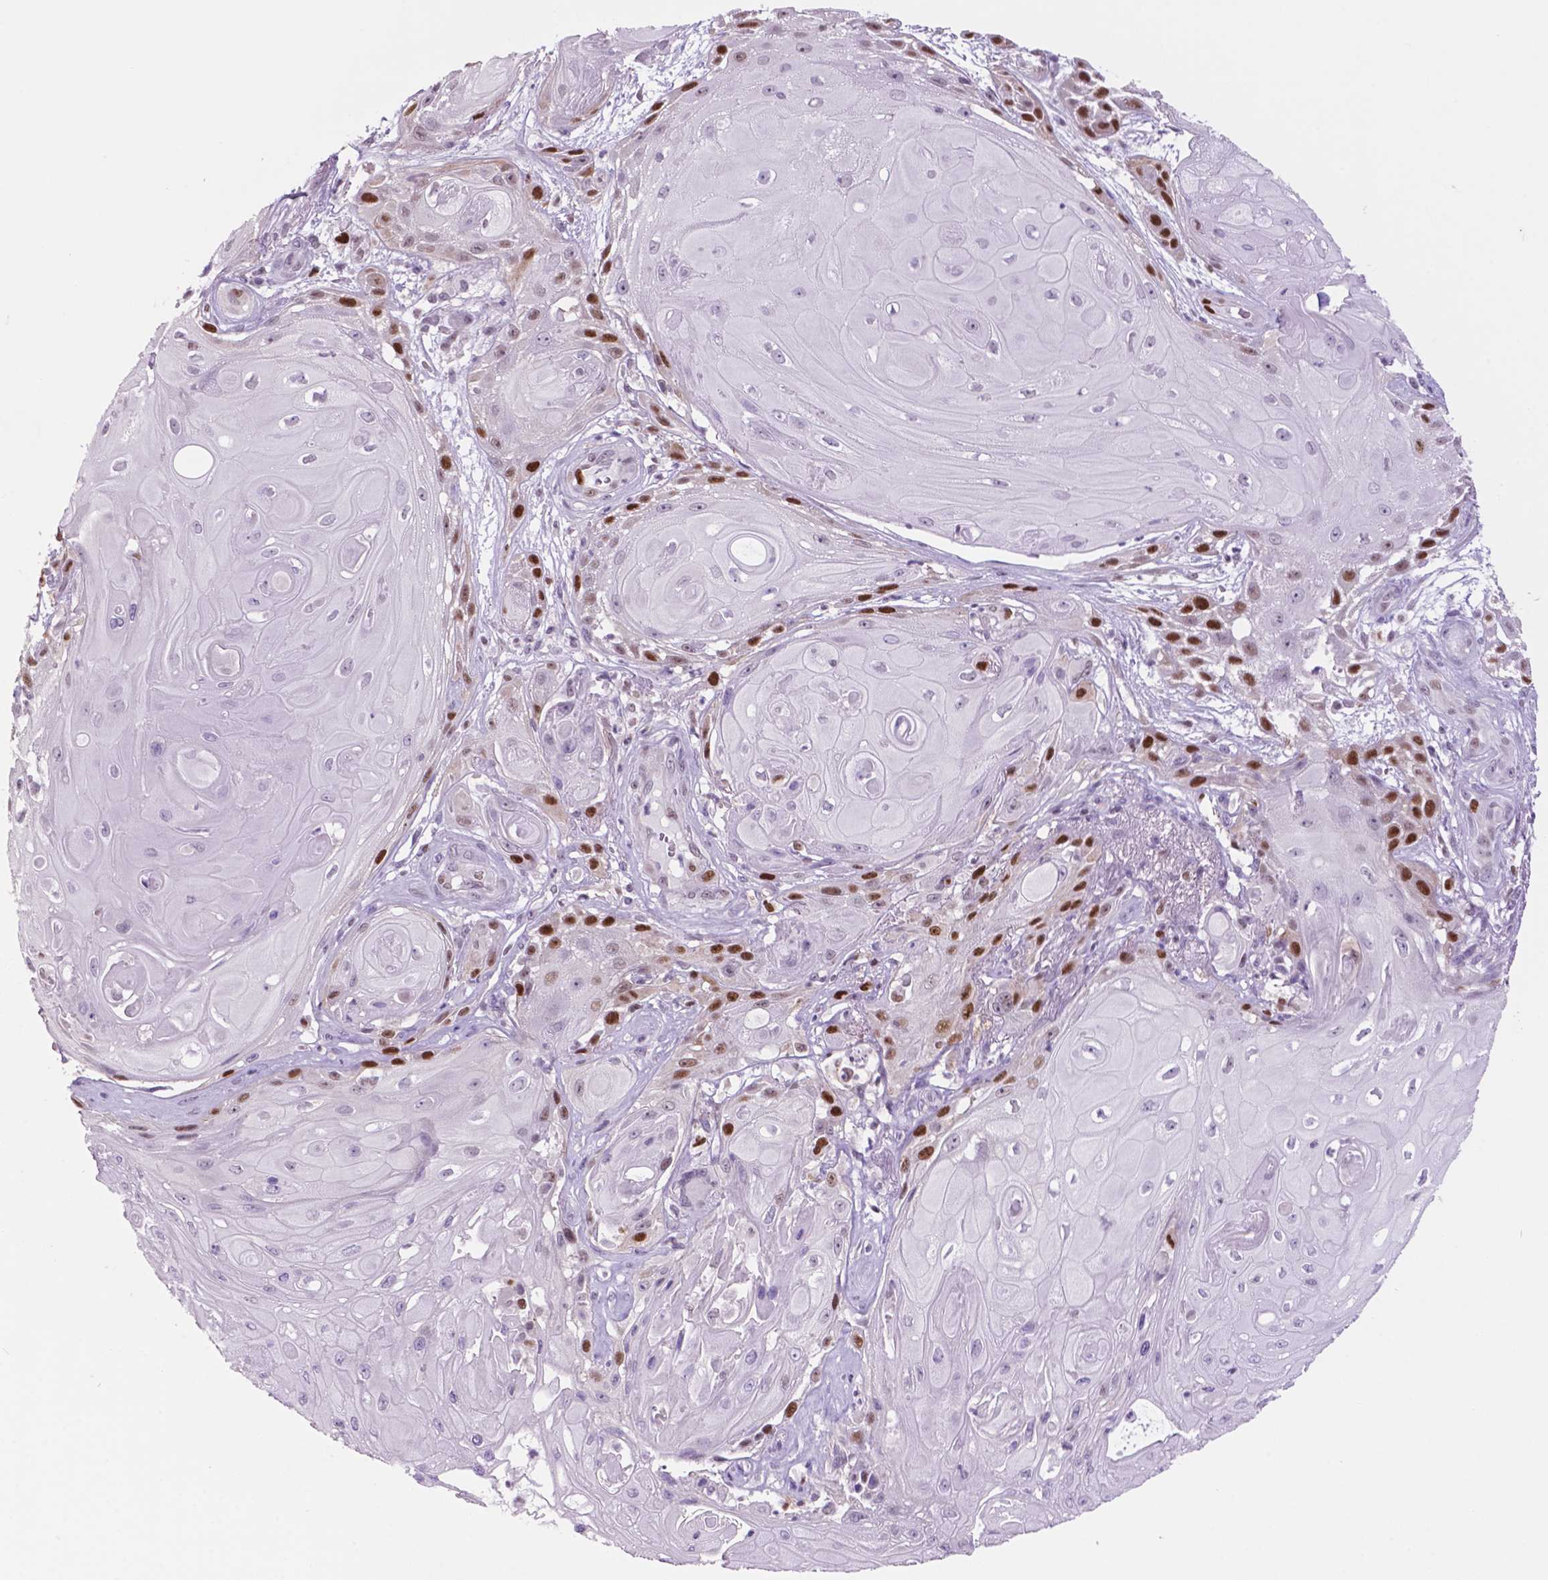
{"staining": {"intensity": "strong", "quantity": "25%-75%", "location": "nuclear"}, "tissue": "skin cancer", "cell_type": "Tumor cells", "image_type": "cancer", "snomed": [{"axis": "morphology", "description": "Squamous cell carcinoma, NOS"}, {"axis": "topography", "description": "Skin"}], "caption": "This is a micrograph of immunohistochemistry staining of skin squamous cell carcinoma, which shows strong staining in the nuclear of tumor cells.", "gene": "NCAPH2", "patient": {"sex": "male", "age": 62}}